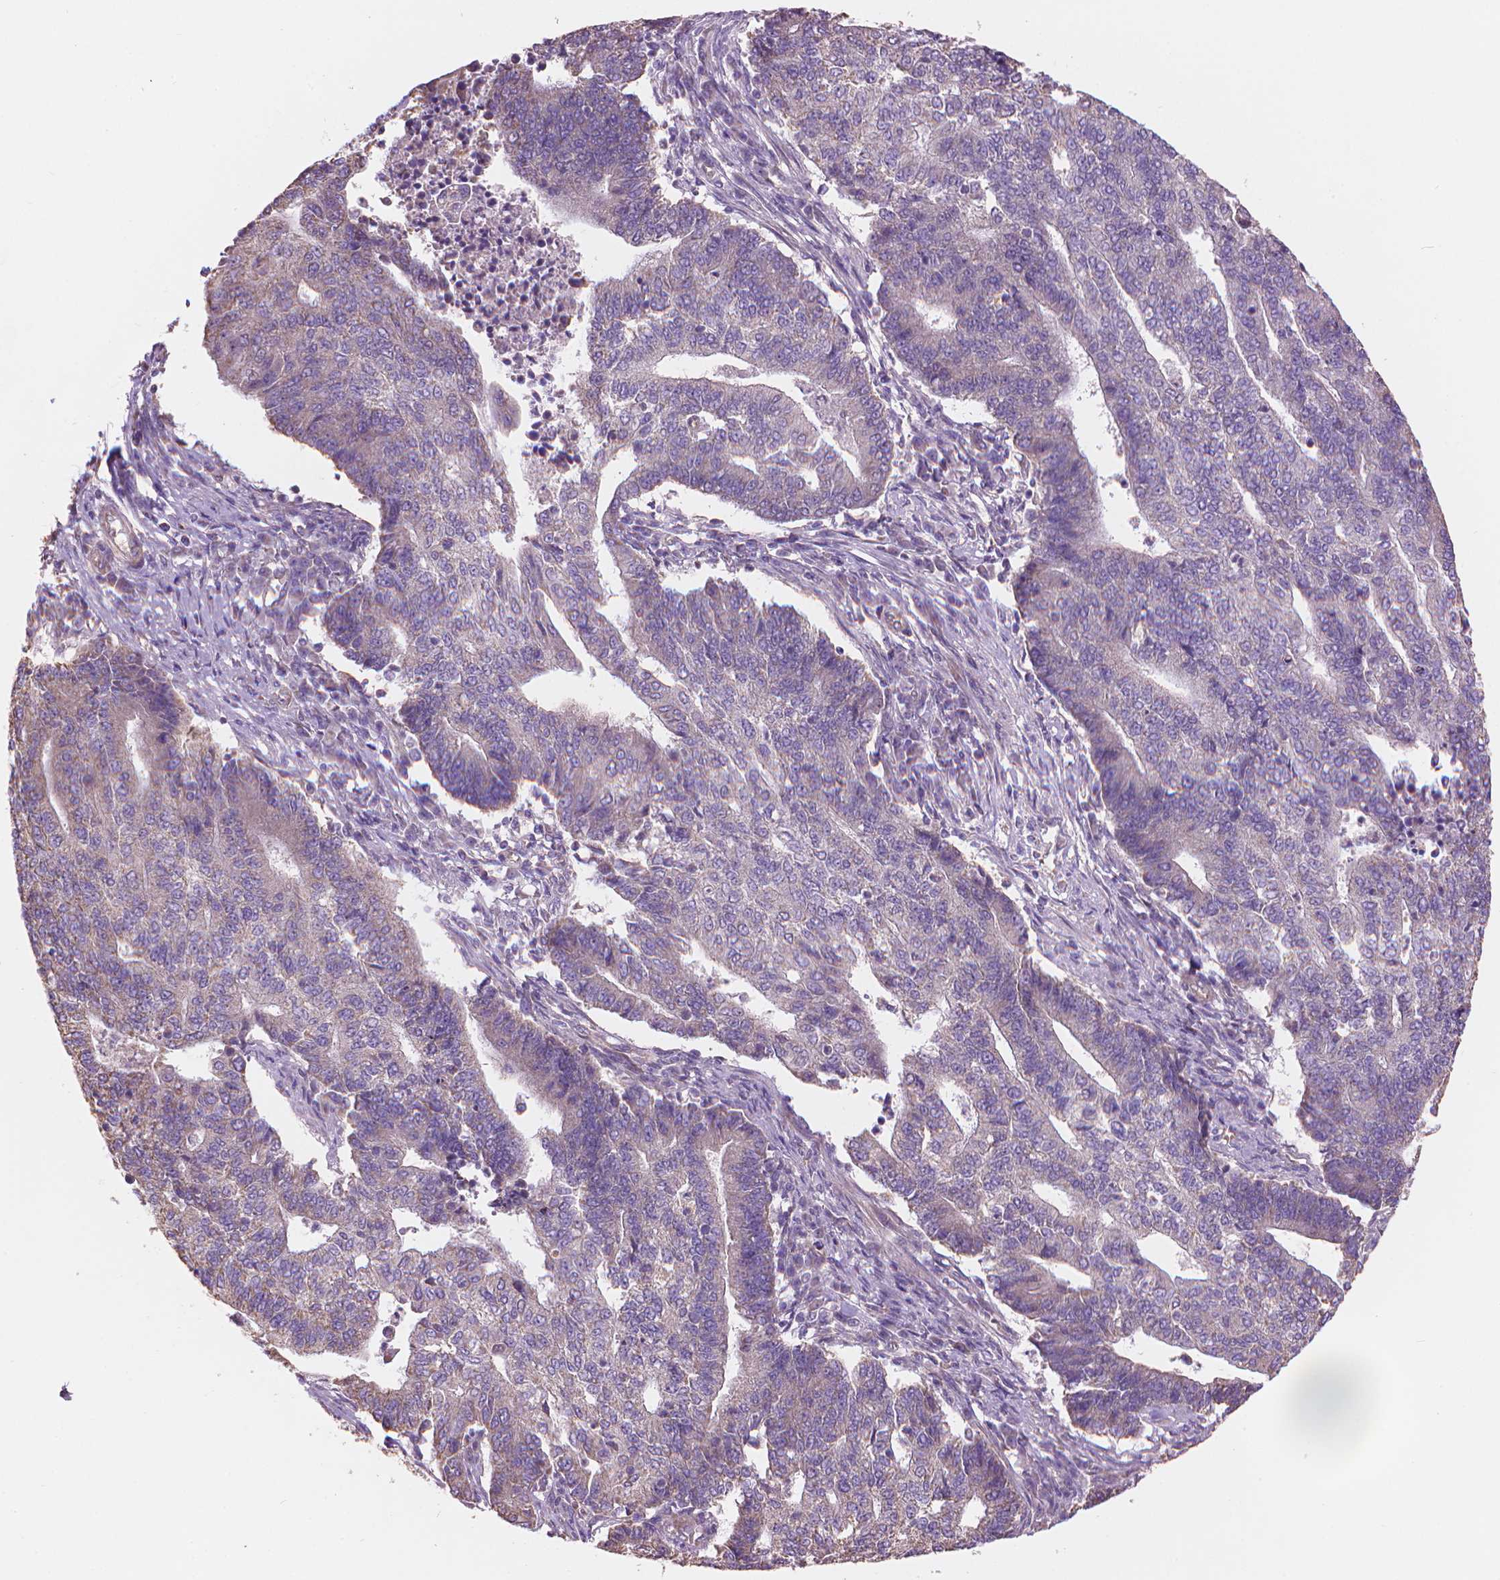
{"staining": {"intensity": "negative", "quantity": "none", "location": "none"}, "tissue": "endometrial cancer", "cell_type": "Tumor cells", "image_type": "cancer", "snomed": [{"axis": "morphology", "description": "Adenocarcinoma, NOS"}, {"axis": "topography", "description": "Uterus"}, {"axis": "topography", "description": "Endometrium"}], "caption": "Tumor cells are negative for protein expression in human endometrial cancer.", "gene": "TTC29", "patient": {"sex": "female", "age": 54}}